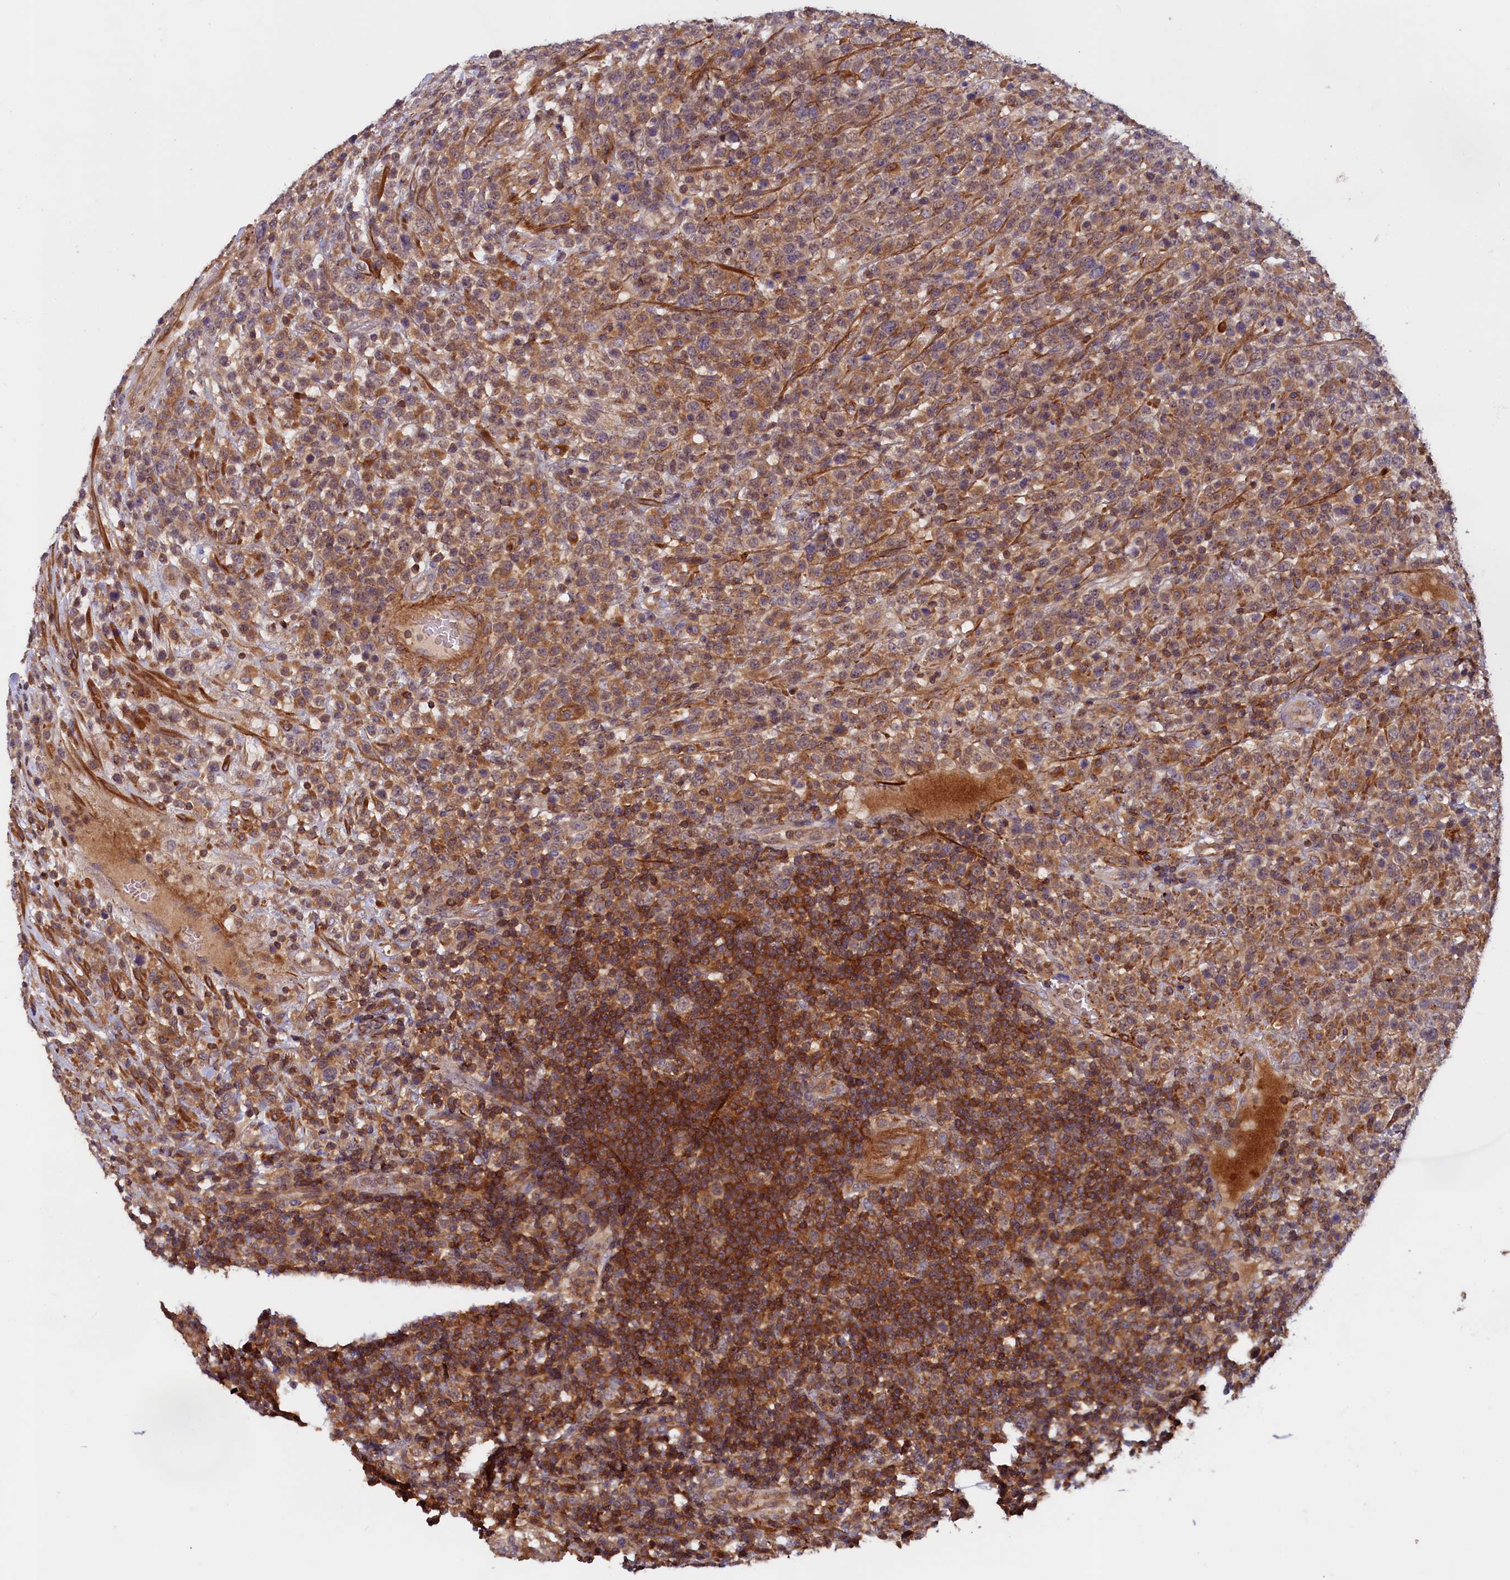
{"staining": {"intensity": "moderate", "quantity": ">75%", "location": "cytoplasmic/membranous"}, "tissue": "lymphoma", "cell_type": "Tumor cells", "image_type": "cancer", "snomed": [{"axis": "morphology", "description": "Malignant lymphoma, non-Hodgkin's type, High grade"}, {"axis": "topography", "description": "Colon"}], "caption": "Immunohistochemistry (DAB) staining of malignant lymphoma, non-Hodgkin's type (high-grade) shows moderate cytoplasmic/membranous protein staining in about >75% of tumor cells.", "gene": "DUOXA1", "patient": {"sex": "female", "age": 53}}